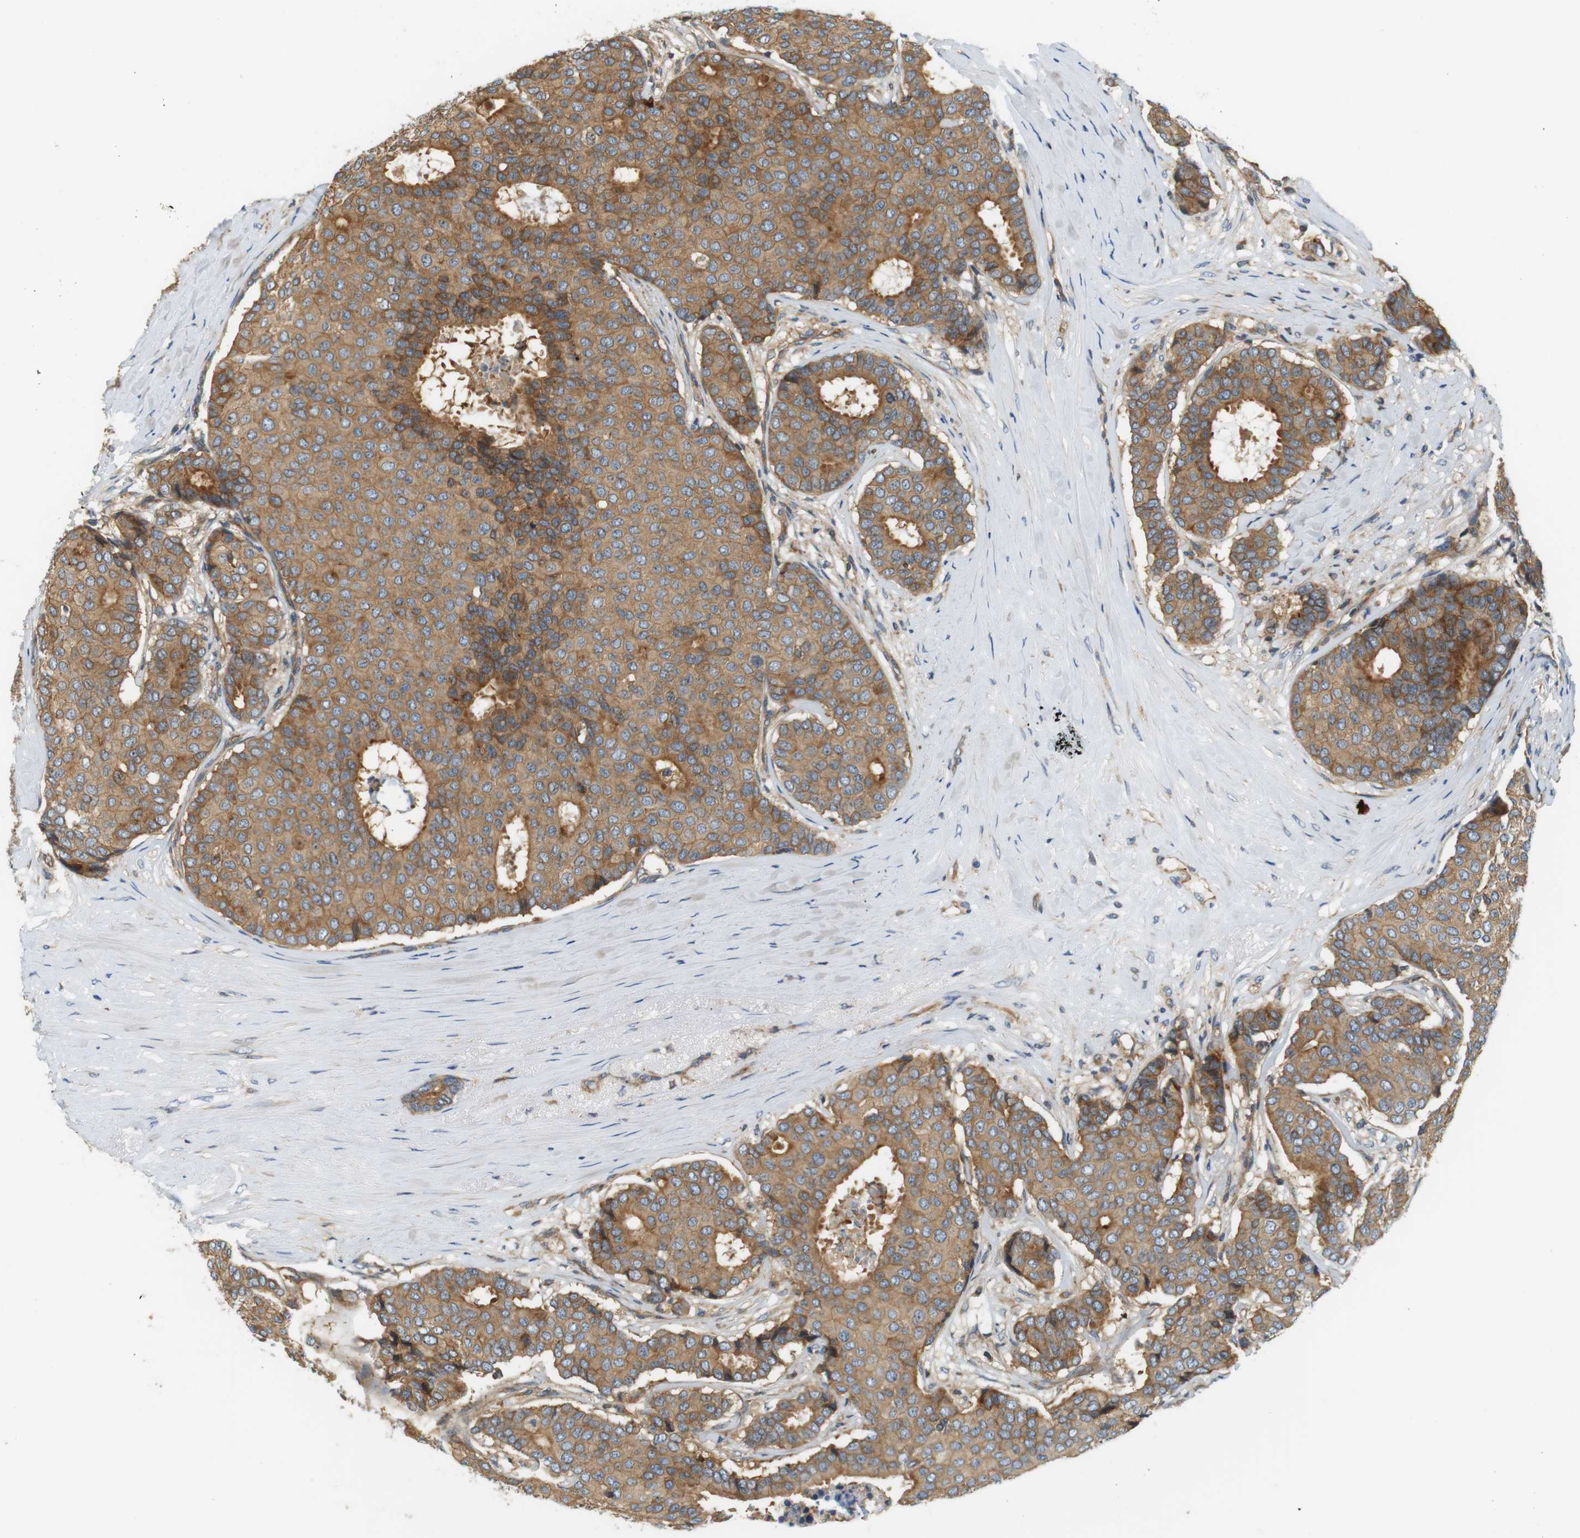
{"staining": {"intensity": "moderate", "quantity": ">75%", "location": "cytoplasmic/membranous"}, "tissue": "breast cancer", "cell_type": "Tumor cells", "image_type": "cancer", "snomed": [{"axis": "morphology", "description": "Duct carcinoma"}, {"axis": "topography", "description": "Breast"}], "caption": "IHC staining of breast cancer, which demonstrates medium levels of moderate cytoplasmic/membranous positivity in about >75% of tumor cells indicating moderate cytoplasmic/membranous protein staining. The staining was performed using DAB (brown) for protein detection and nuclei were counterstained in hematoxylin (blue).", "gene": "SH3GLB1", "patient": {"sex": "female", "age": 75}}